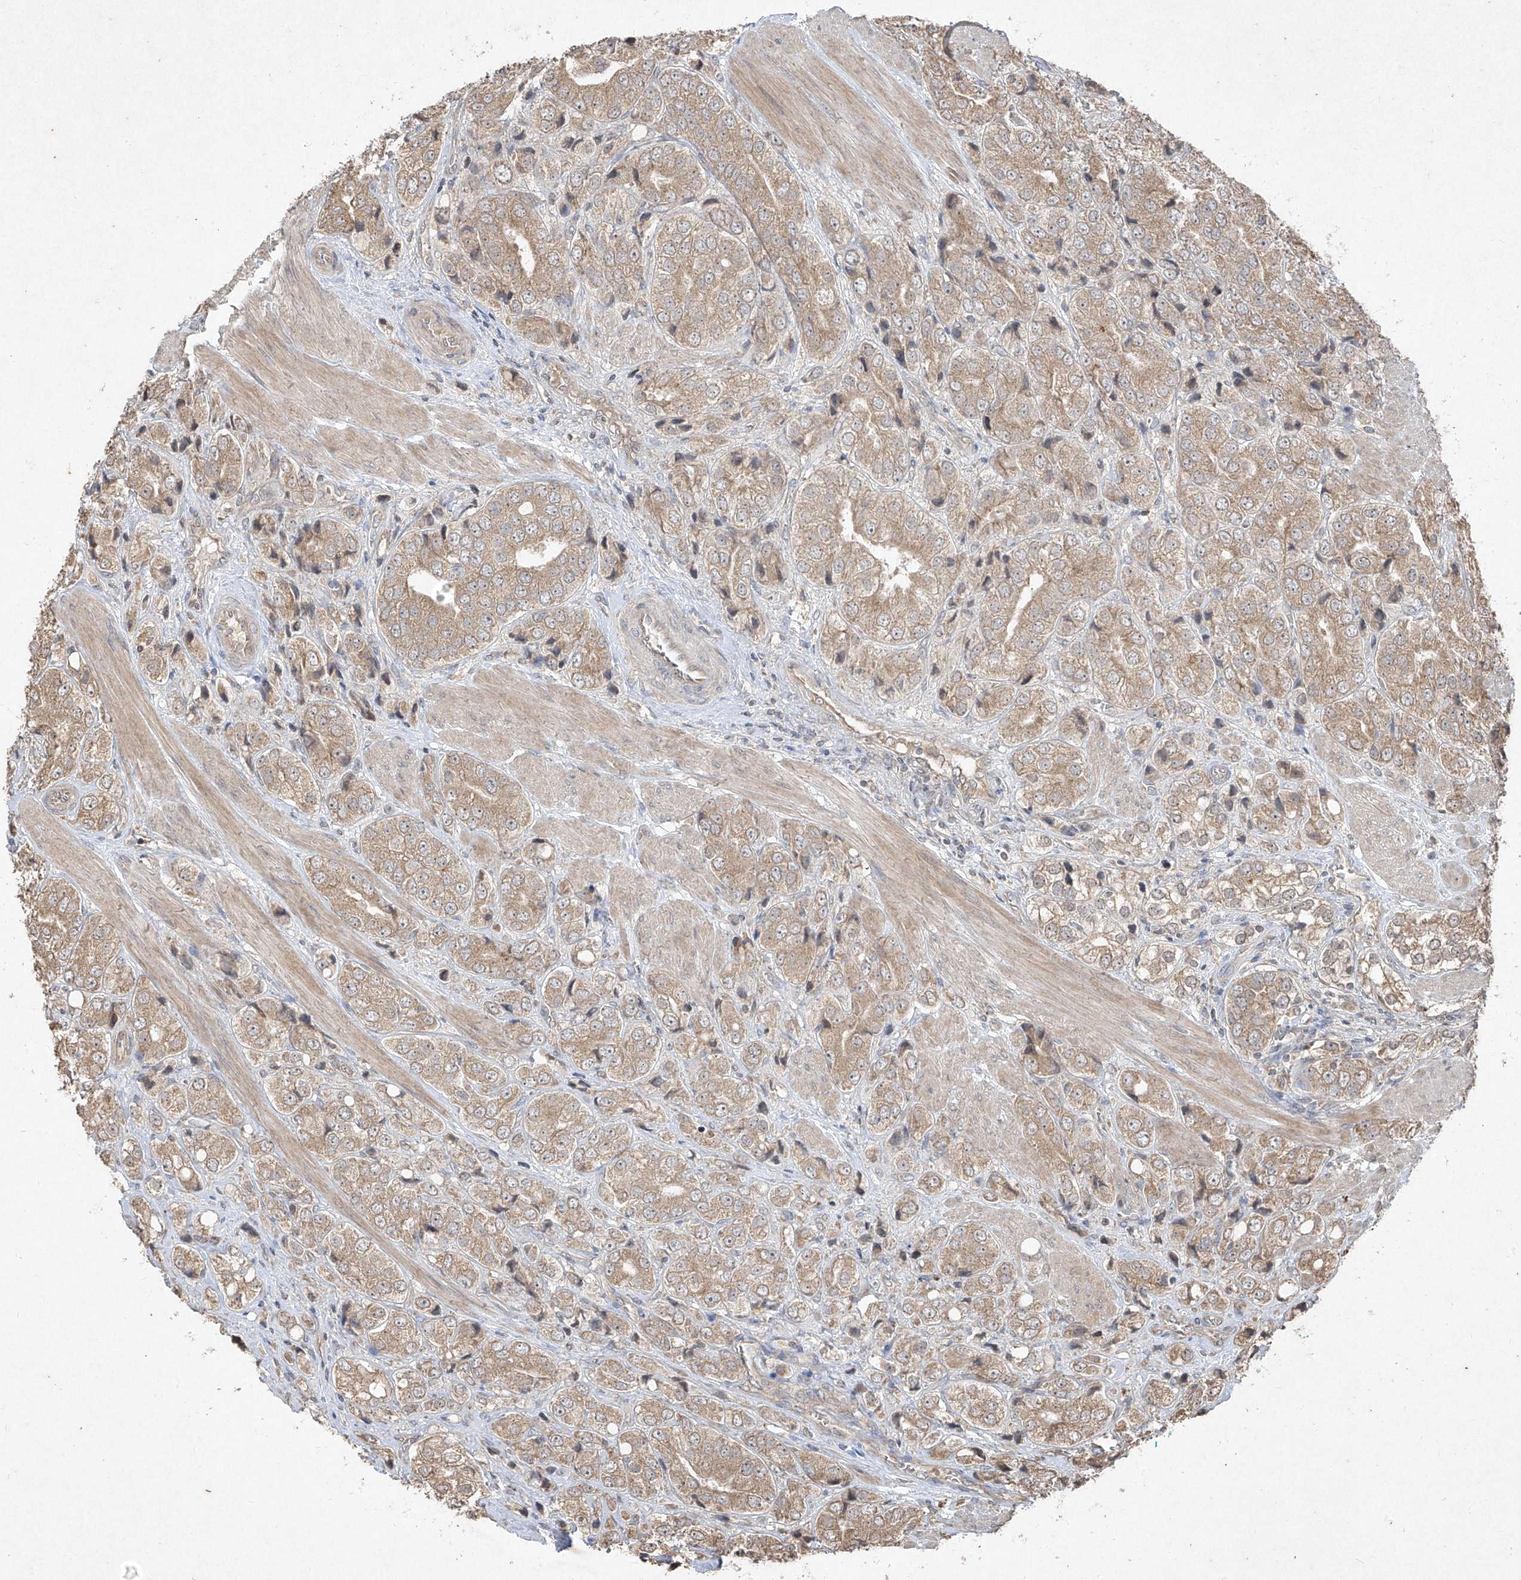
{"staining": {"intensity": "moderate", "quantity": ">75%", "location": "cytoplasmic/membranous"}, "tissue": "prostate cancer", "cell_type": "Tumor cells", "image_type": "cancer", "snomed": [{"axis": "morphology", "description": "Adenocarcinoma, High grade"}, {"axis": "topography", "description": "Prostate"}], "caption": "The immunohistochemical stain labels moderate cytoplasmic/membranous staining in tumor cells of prostate cancer tissue.", "gene": "ABCD3", "patient": {"sex": "male", "age": 50}}